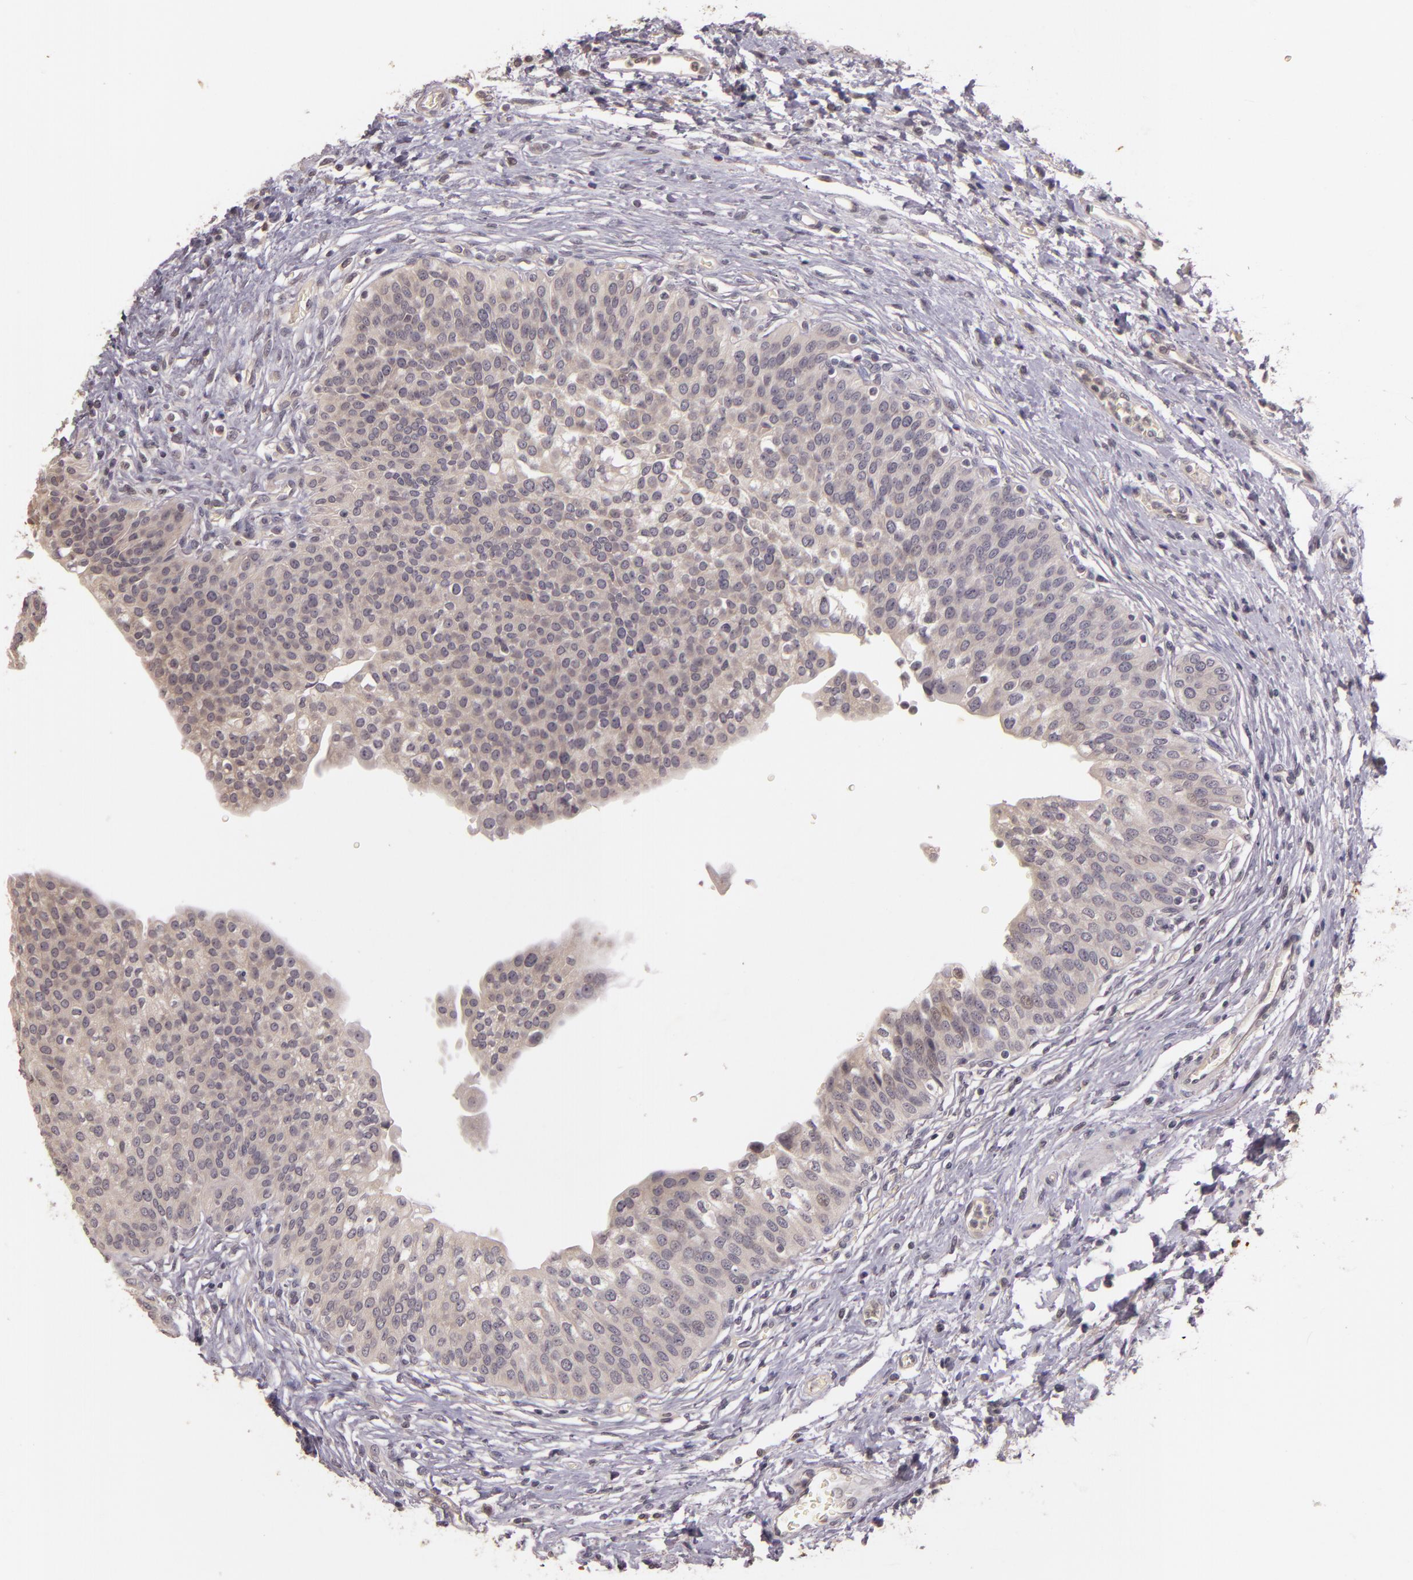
{"staining": {"intensity": "negative", "quantity": "none", "location": "none"}, "tissue": "urinary bladder", "cell_type": "Urothelial cells", "image_type": "normal", "snomed": [{"axis": "morphology", "description": "Normal tissue, NOS"}, {"axis": "topography", "description": "Smooth muscle"}, {"axis": "topography", "description": "Urinary bladder"}], "caption": "This micrograph is of unremarkable urinary bladder stained with IHC to label a protein in brown with the nuclei are counter-stained blue. There is no staining in urothelial cells.", "gene": "TFF1", "patient": {"sex": "male", "age": 35}}